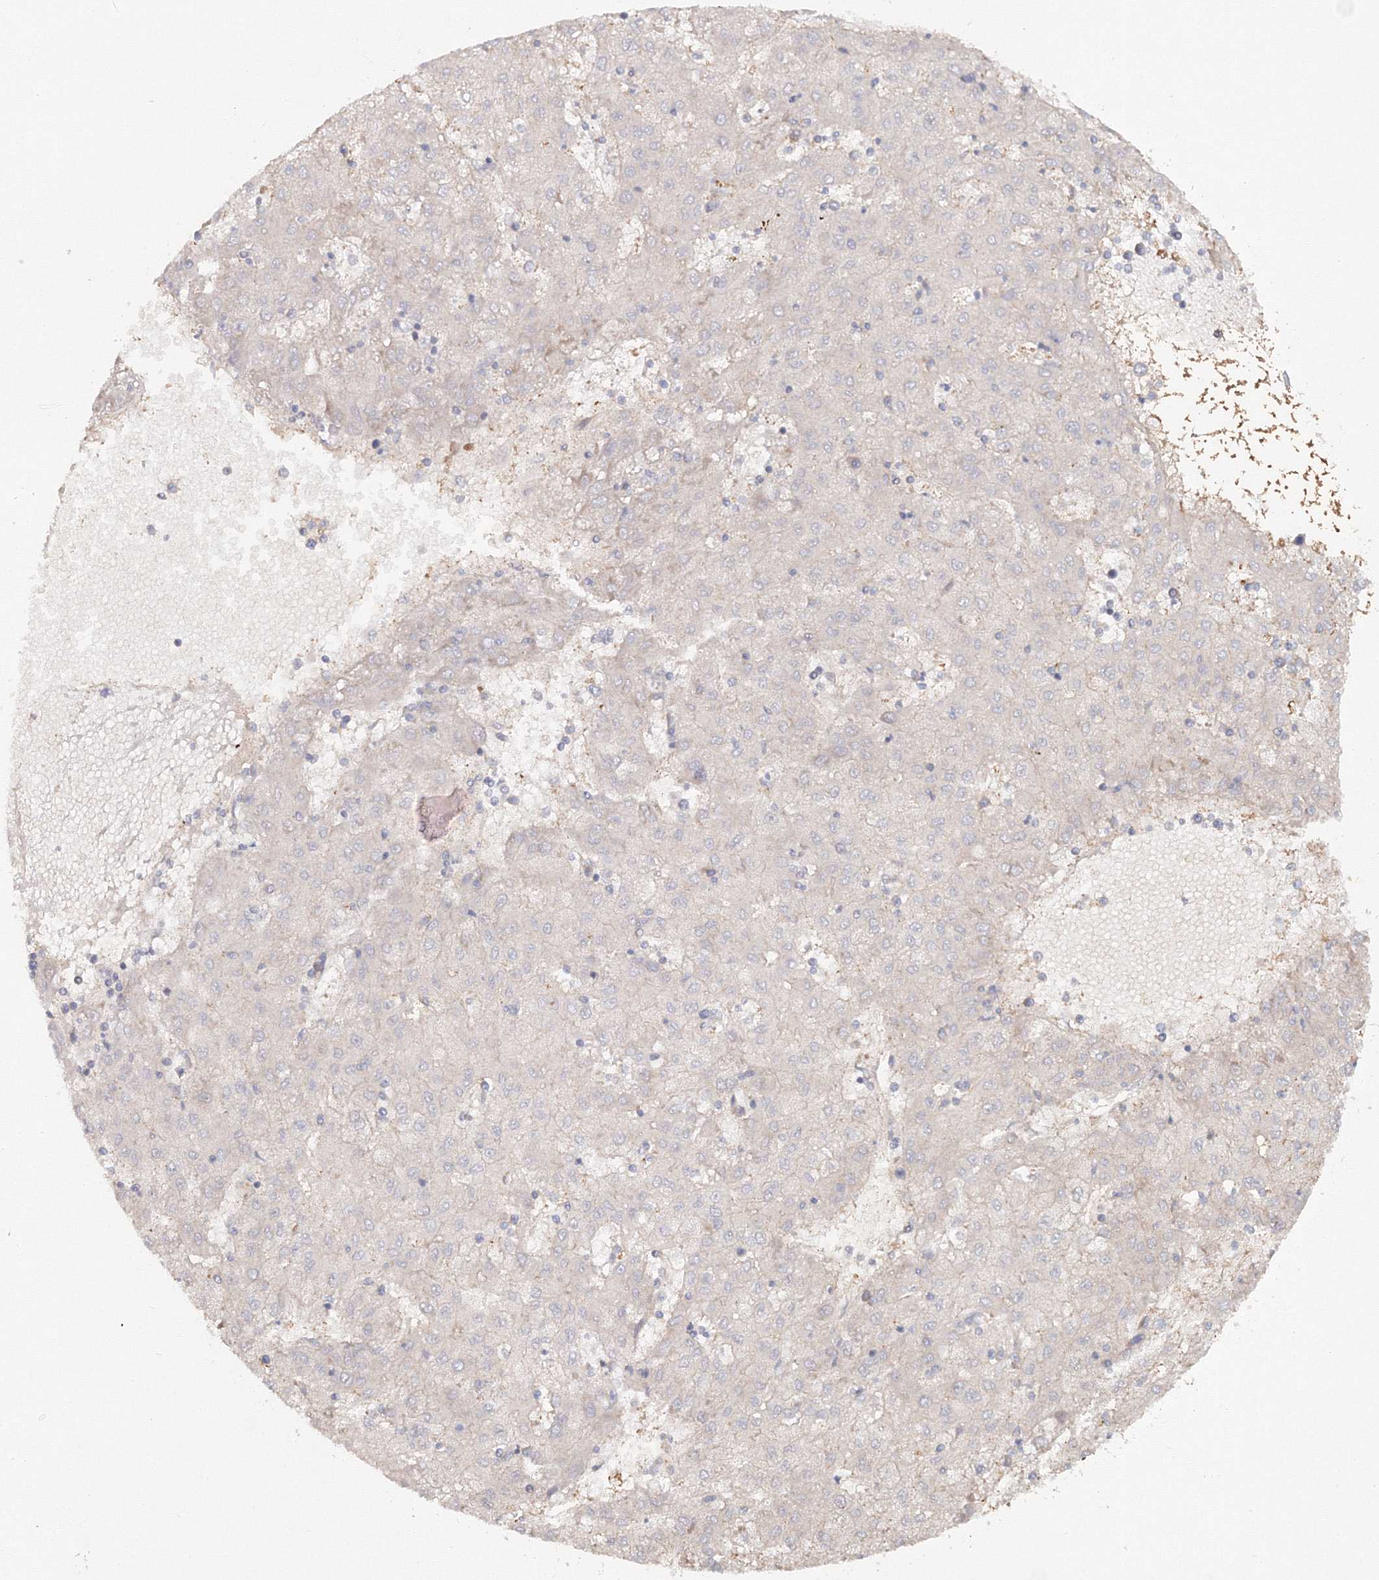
{"staining": {"intensity": "negative", "quantity": "none", "location": "none"}, "tissue": "liver cancer", "cell_type": "Tumor cells", "image_type": "cancer", "snomed": [{"axis": "morphology", "description": "Carcinoma, Hepatocellular, NOS"}, {"axis": "topography", "description": "Liver"}], "caption": "Hepatocellular carcinoma (liver) stained for a protein using IHC reveals no positivity tumor cells.", "gene": "EXOC1", "patient": {"sex": "male", "age": 72}}